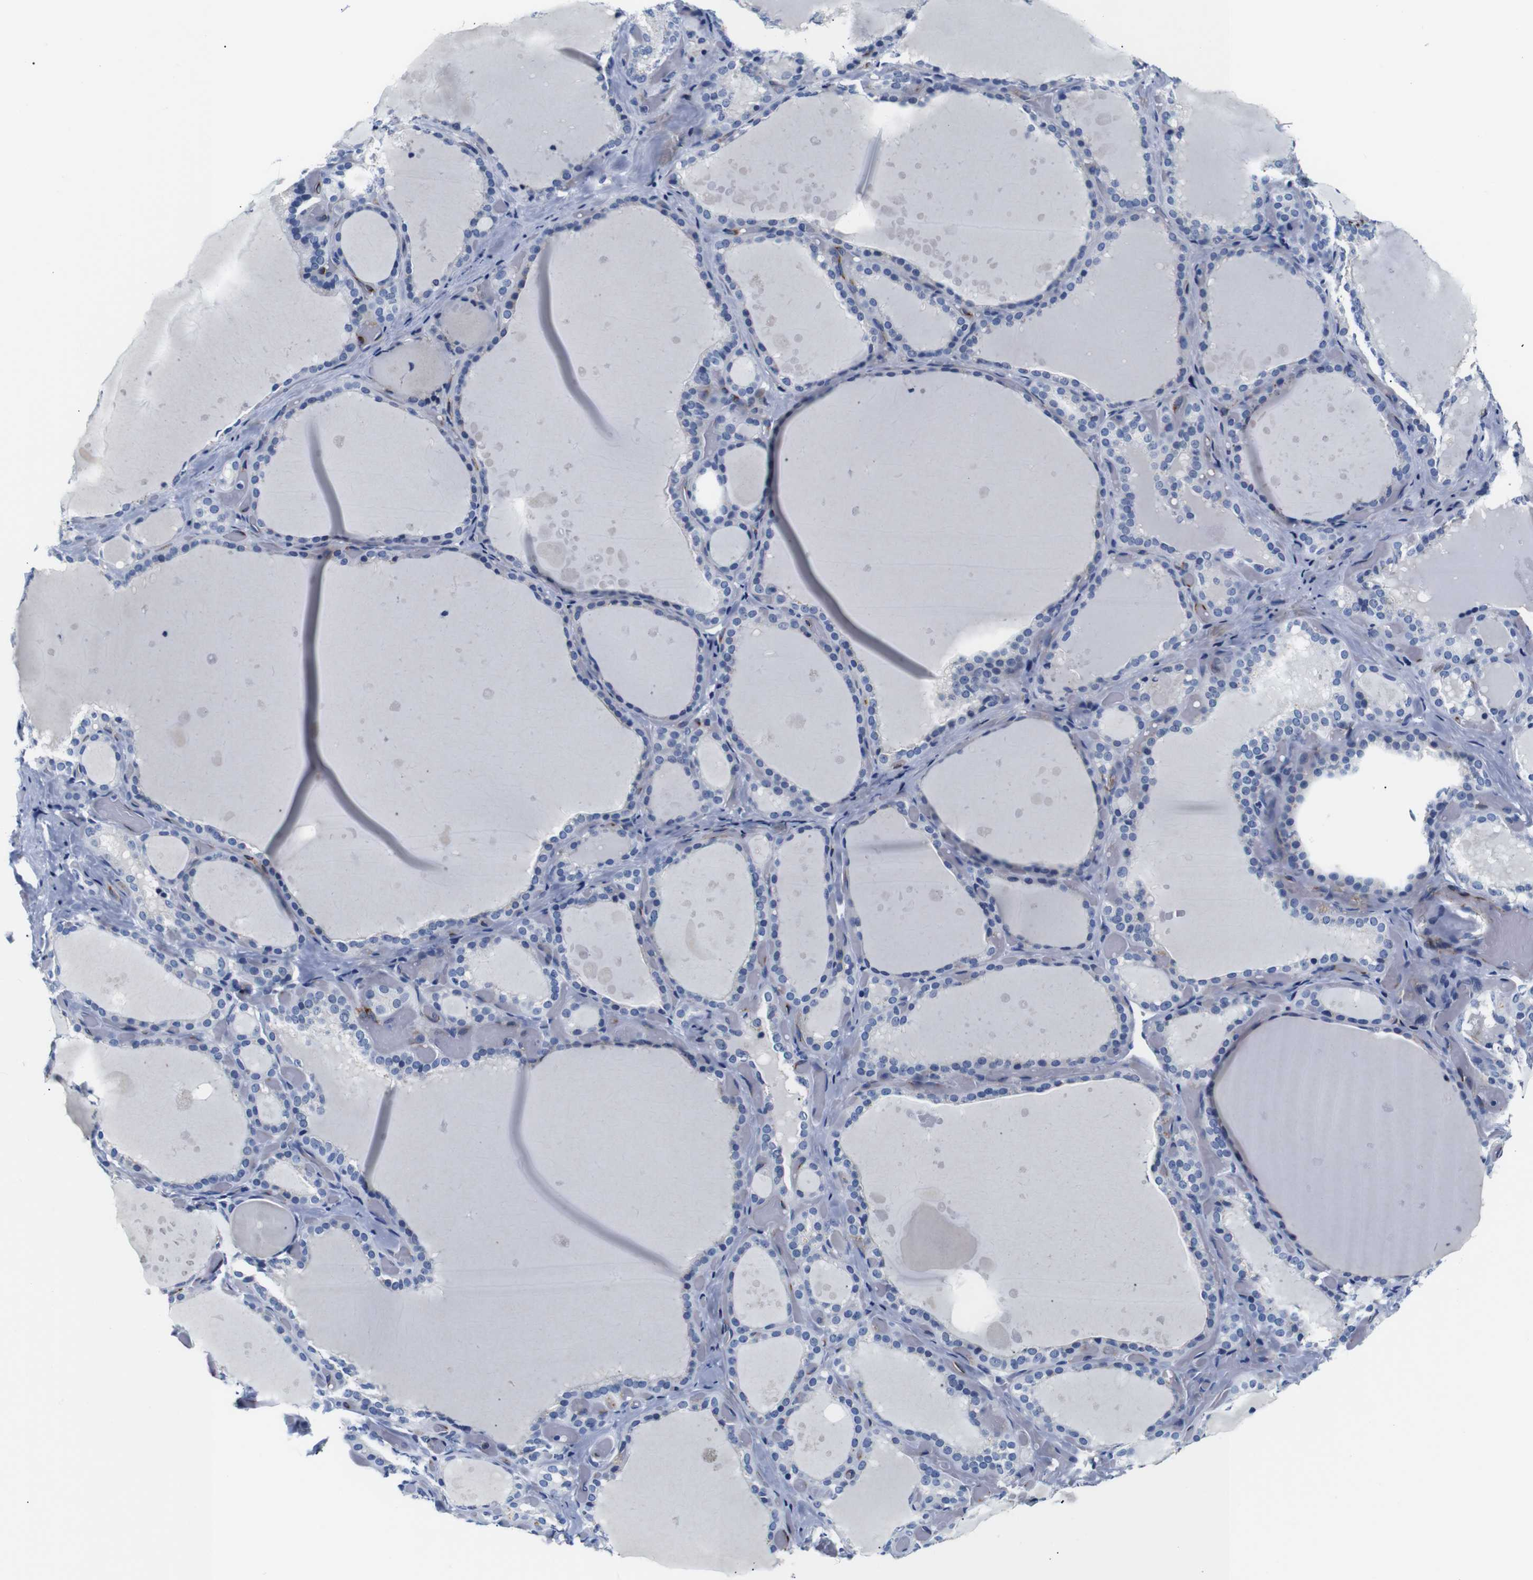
{"staining": {"intensity": "negative", "quantity": "none", "location": "none"}, "tissue": "thyroid gland", "cell_type": "Glandular cells", "image_type": "normal", "snomed": [{"axis": "morphology", "description": "Normal tissue, NOS"}, {"axis": "topography", "description": "Thyroid gland"}], "caption": "Thyroid gland was stained to show a protein in brown. There is no significant staining in glandular cells. (Stains: DAB (3,3'-diaminobenzidine) immunohistochemistry with hematoxylin counter stain, Microscopy: brightfield microscopy at high magnification).", "gene": "MUC4", "patient": {"sex": "female", "age": 44}}